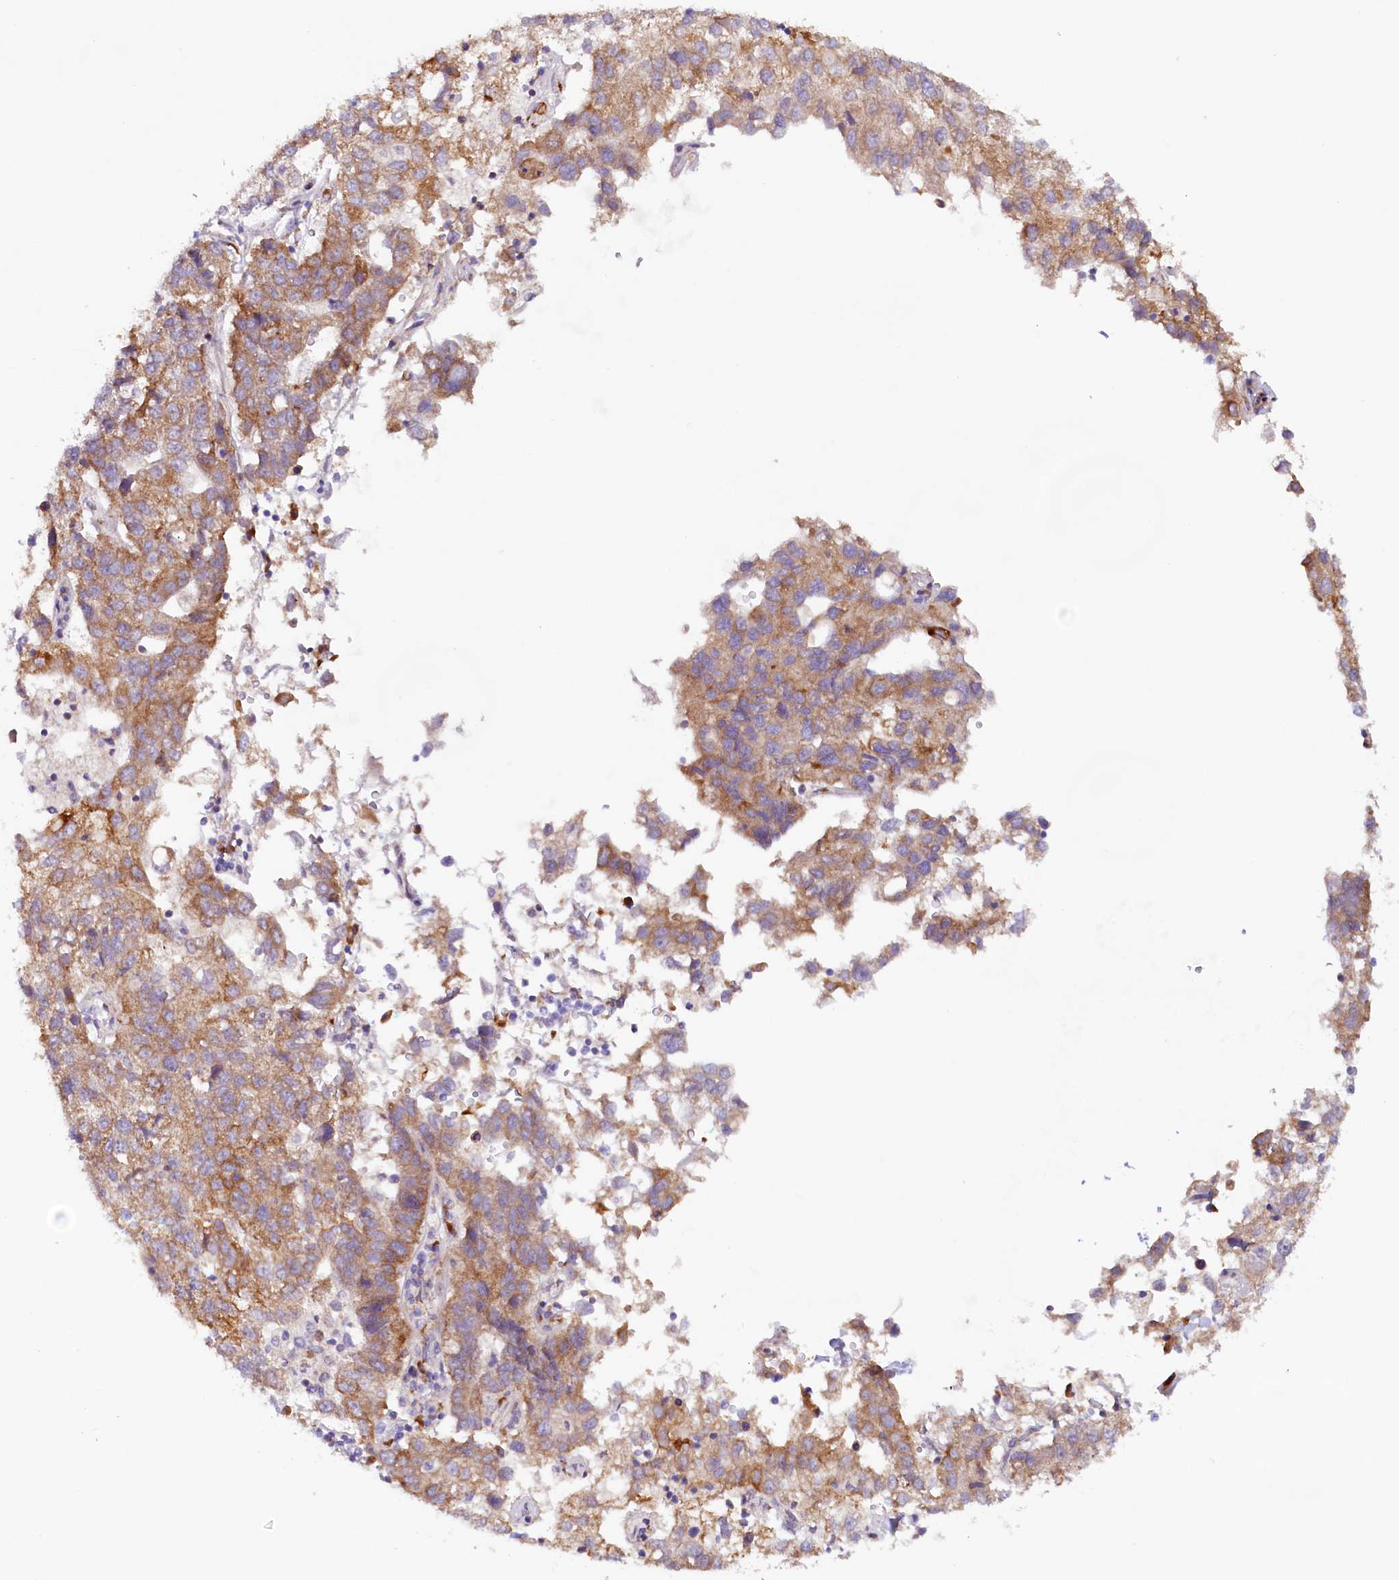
{"staining": {"intensity": "moderate", "quantity": ">75%", "location": "cytoplasmic/membranous"}, "tissue": "pancreatic cancer", "cell_type": "Tumor cells", "image_type": "cancer", "snomed": [{"axis": "morphology", "description": "Adenocarcinoma, NOS"}, {"axis": "topography", "description": "Pancreas"}], "caption": "A high-resolution image shows immunohistochemistry staining of pancreatic cancer, which exhibits moderate cytoplasmic/membranous staining in approximately >75% of tumor cells. (IHC, brightfield microscopy, high magnification).", "gene": "SSC5D", "patient": {"sex": "female", "age": 61}}